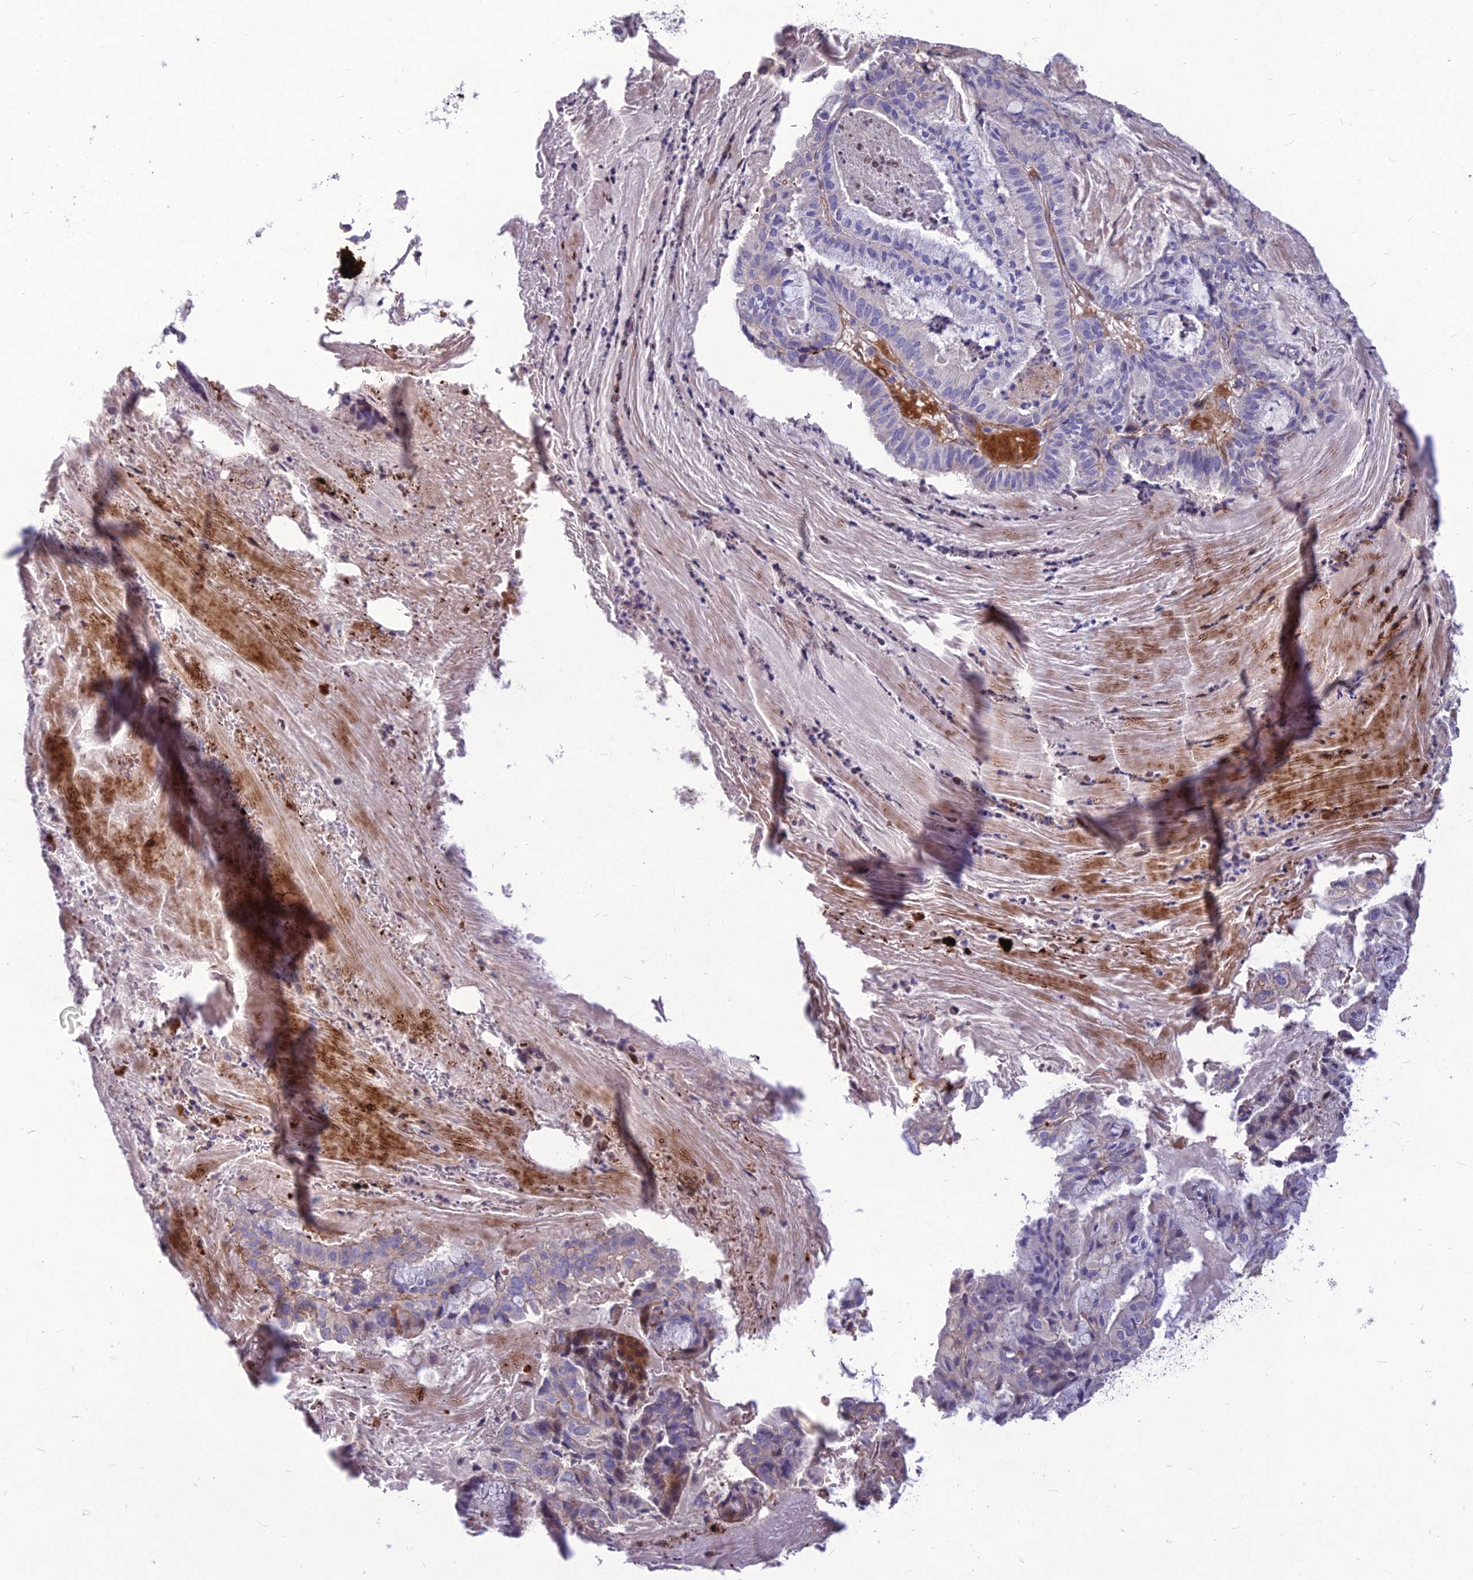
{"staining": {"intensity": "negative", "quantity": "none", "location": "none"}, "tissue": "endometrial cancer", "cell_type": "Tumor cells", "image_type": "cancer", "snomed": [{"axis": "morphology", "description": "Adenocarcinoma, NOS"}, {"axis": "topography", "description": "Endometrium"}], "caption": "DAB (3,3'-diaminobenzidine) immunohistochemical staining of human endometrial cancer (adenocarcinoma) shows no significant expression in tumor cells.", "gene": "CLUH", "patient": {"sex": "female", "age": 86}}